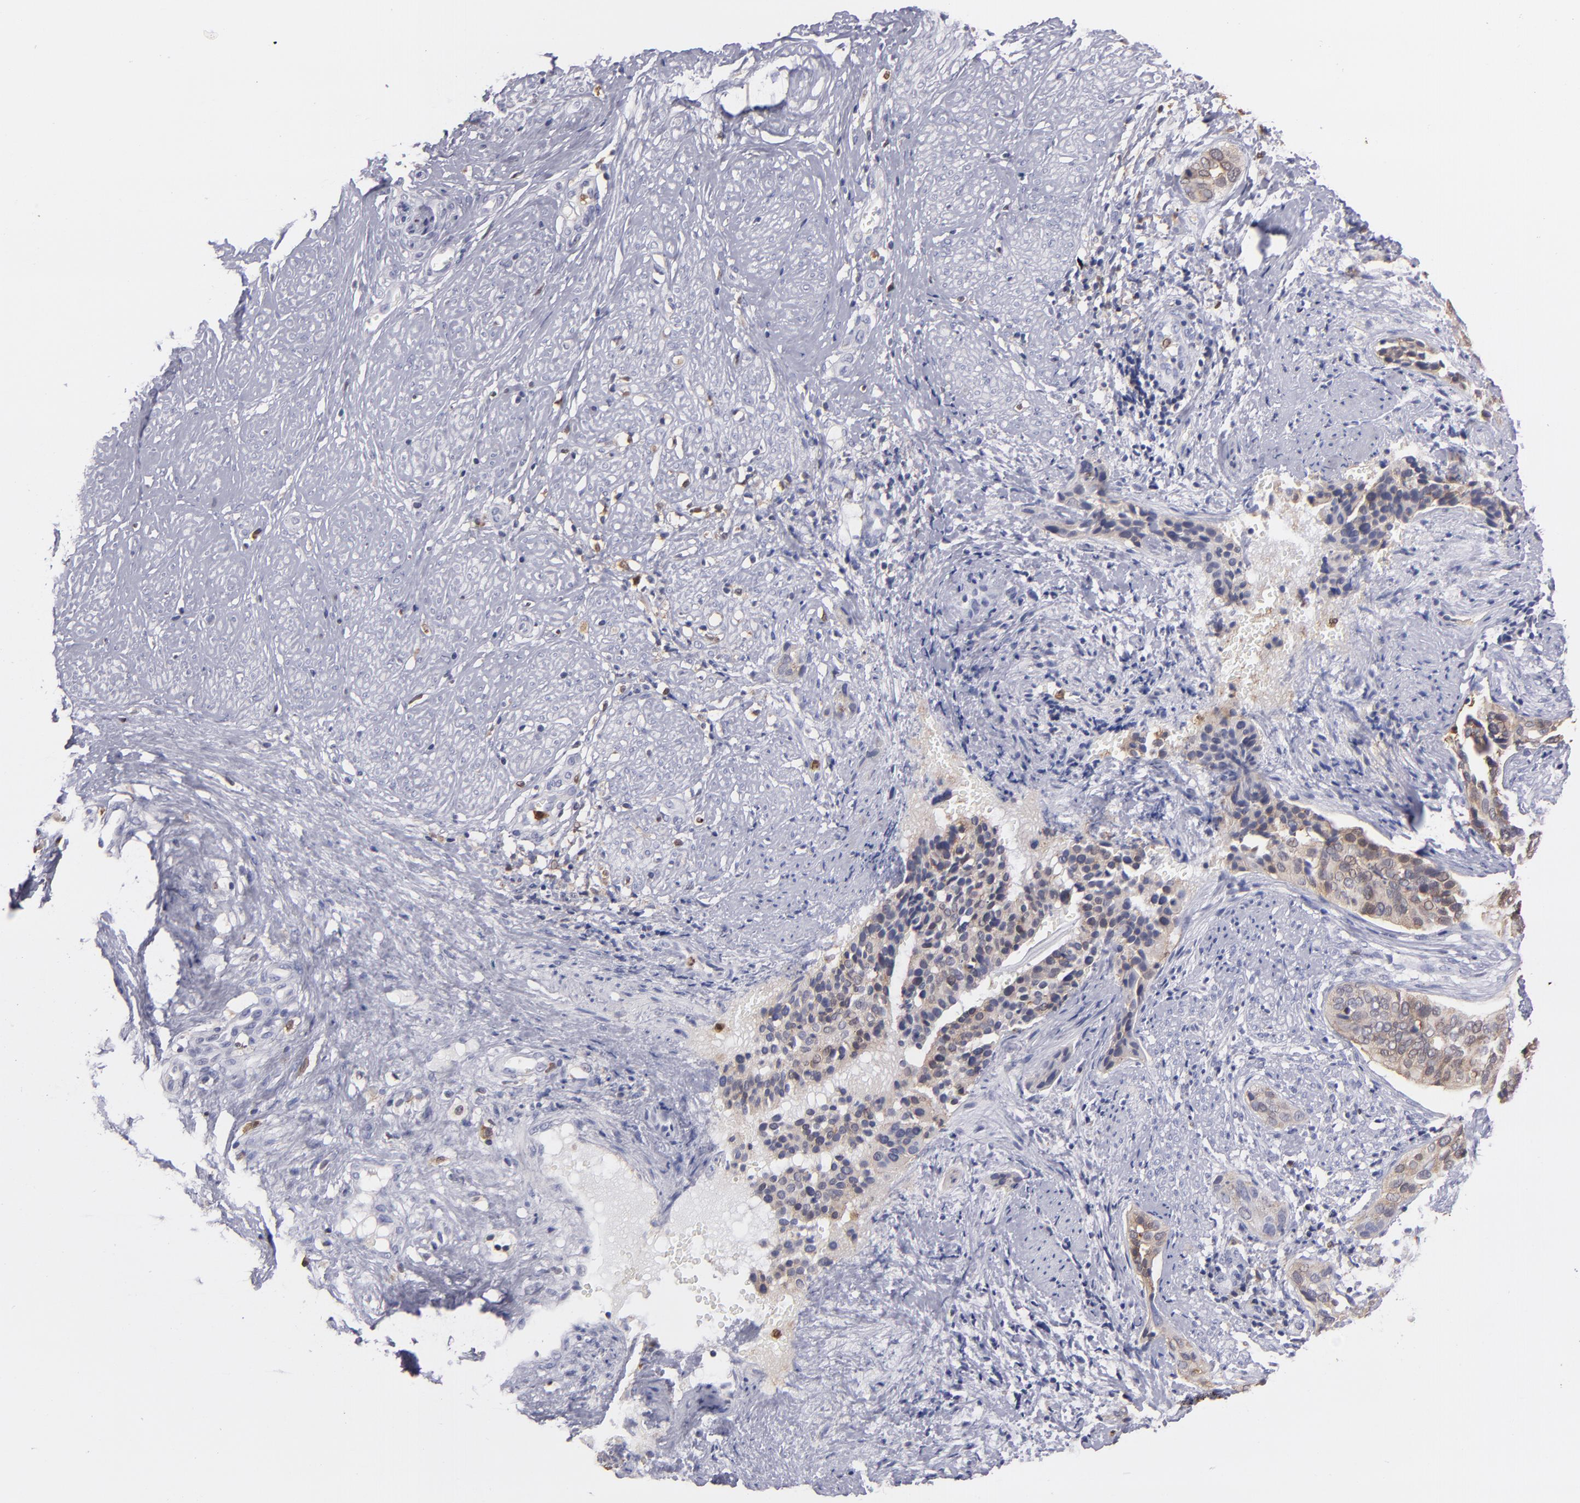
{"staining": {"intensity": "moderate", "quantity": "25%-75%", "location": "cytoplasmic/membranous"}, "tissue": "cervical cancer", "cell_type": "Tumor cells", "image_type": "cancer", "snomed": [{"axis": "morphology", "description": "Squamous cell carcinoma, NOS"}, {"axis": "topography", "description": "Cervix"}], "caption": "Cervical cancer stained for a protein (brown) demonstrates moderate cytoplasmic/membranous positive positivity in about 25%-75% of tumor cells.", "gene": "PRKCD", "patient": {"sex": "female", "age": 31}}